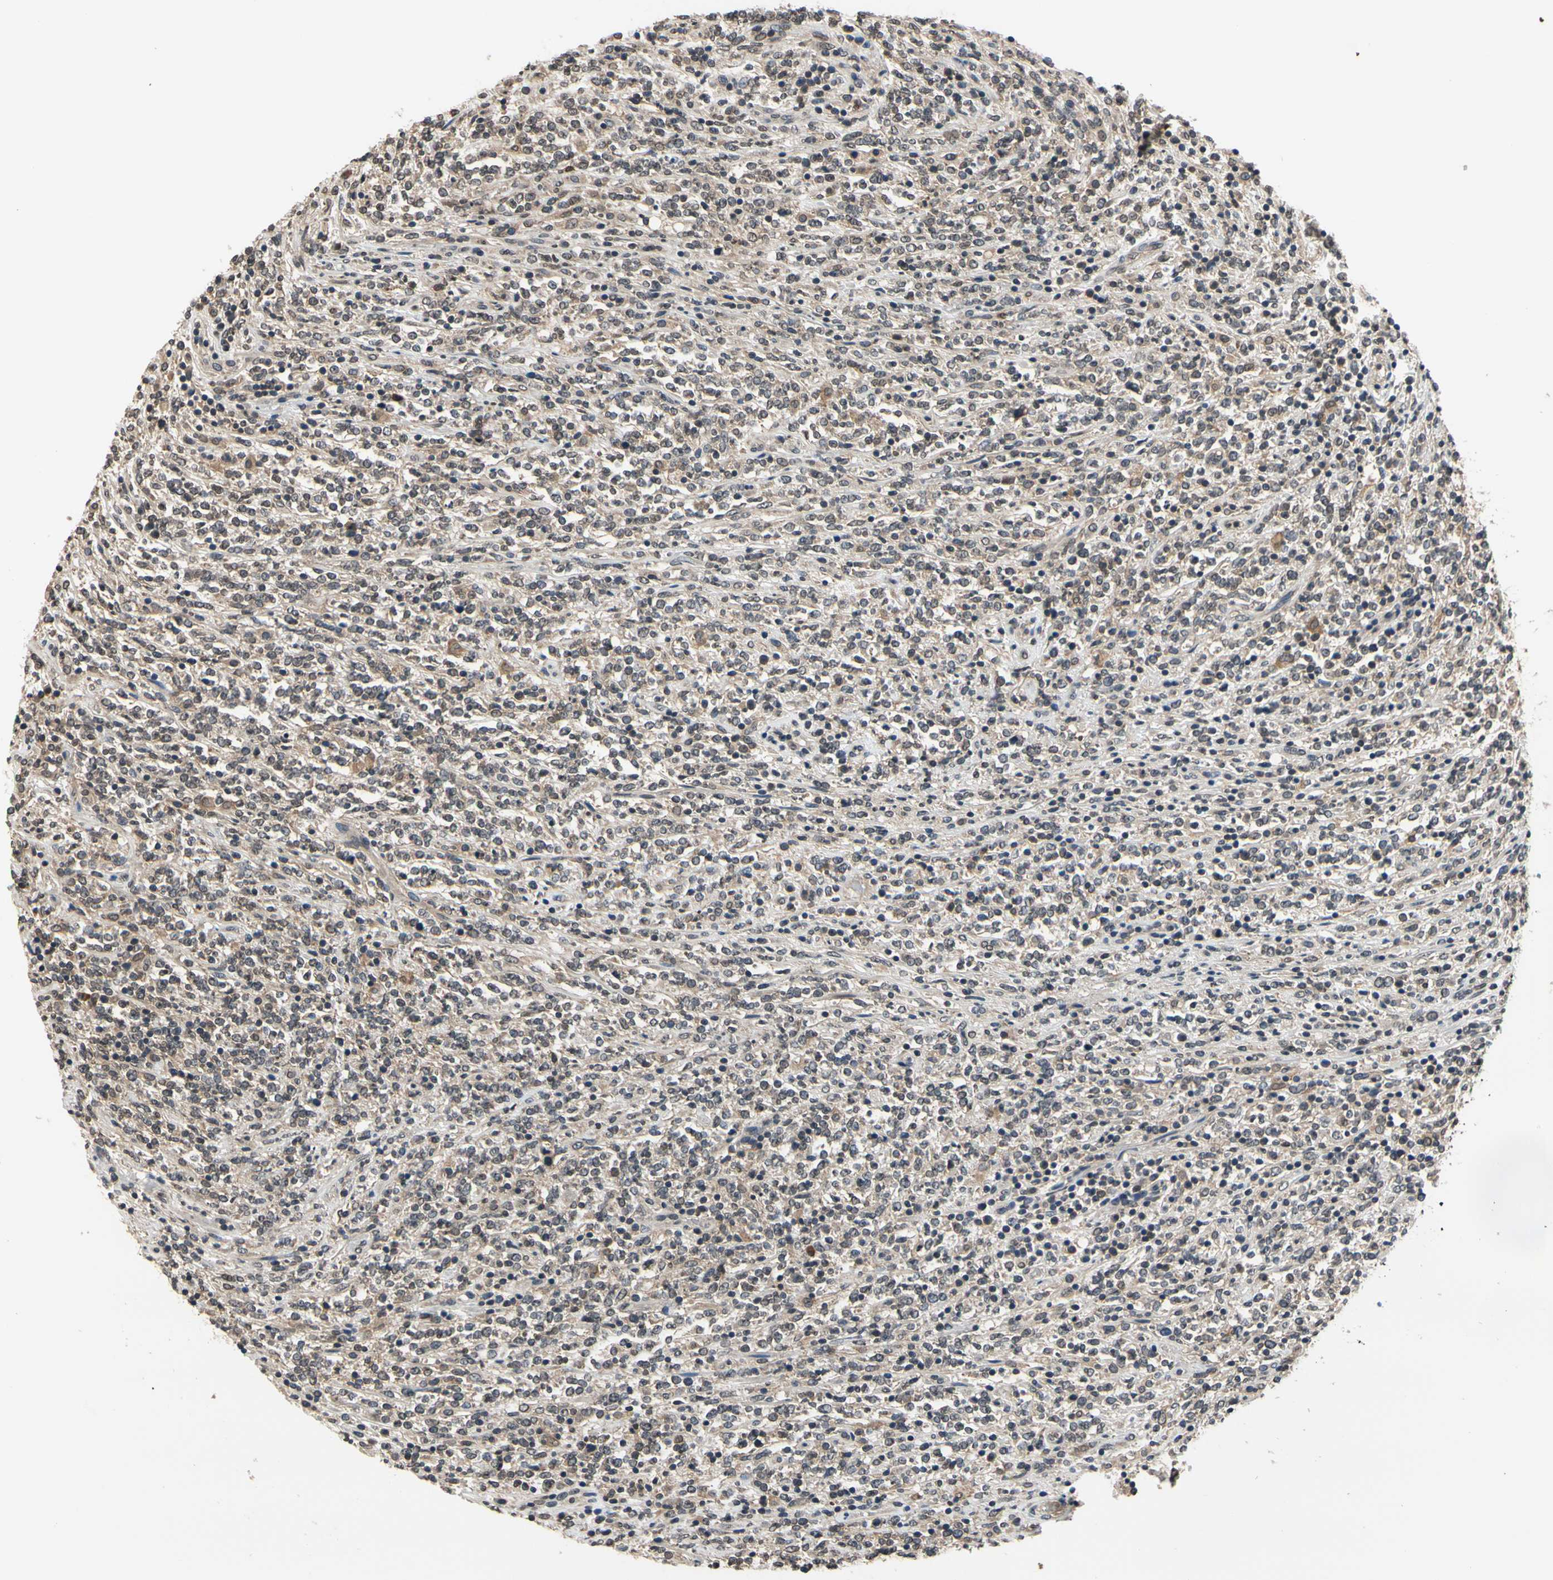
{"staining": {"intensity": "weak", "quantity": "25%-75%", "location": "cytoplasmic/membranous"}, "tissue": "lymphoma", "cell_type": "Tumor cells", "image_type": "cancer", "snomed": [{"axis": "morphology", "description": "Malignant lymphoma, non-Hodgkin's type, High grade"}, {"axis": "topography", "description": "Soft tissue"}], "caption": "High-power microscopy captured an immunohistochemistry photomicrograph of malignant lymphoma, non-Hodgkin's type (high-grade), revealing weak cytoplasmic/membranous expression in approximately 25%-75% of tumor cells.", "gene": "GCLC", "patient": {"sex": "male", "age": 18}}